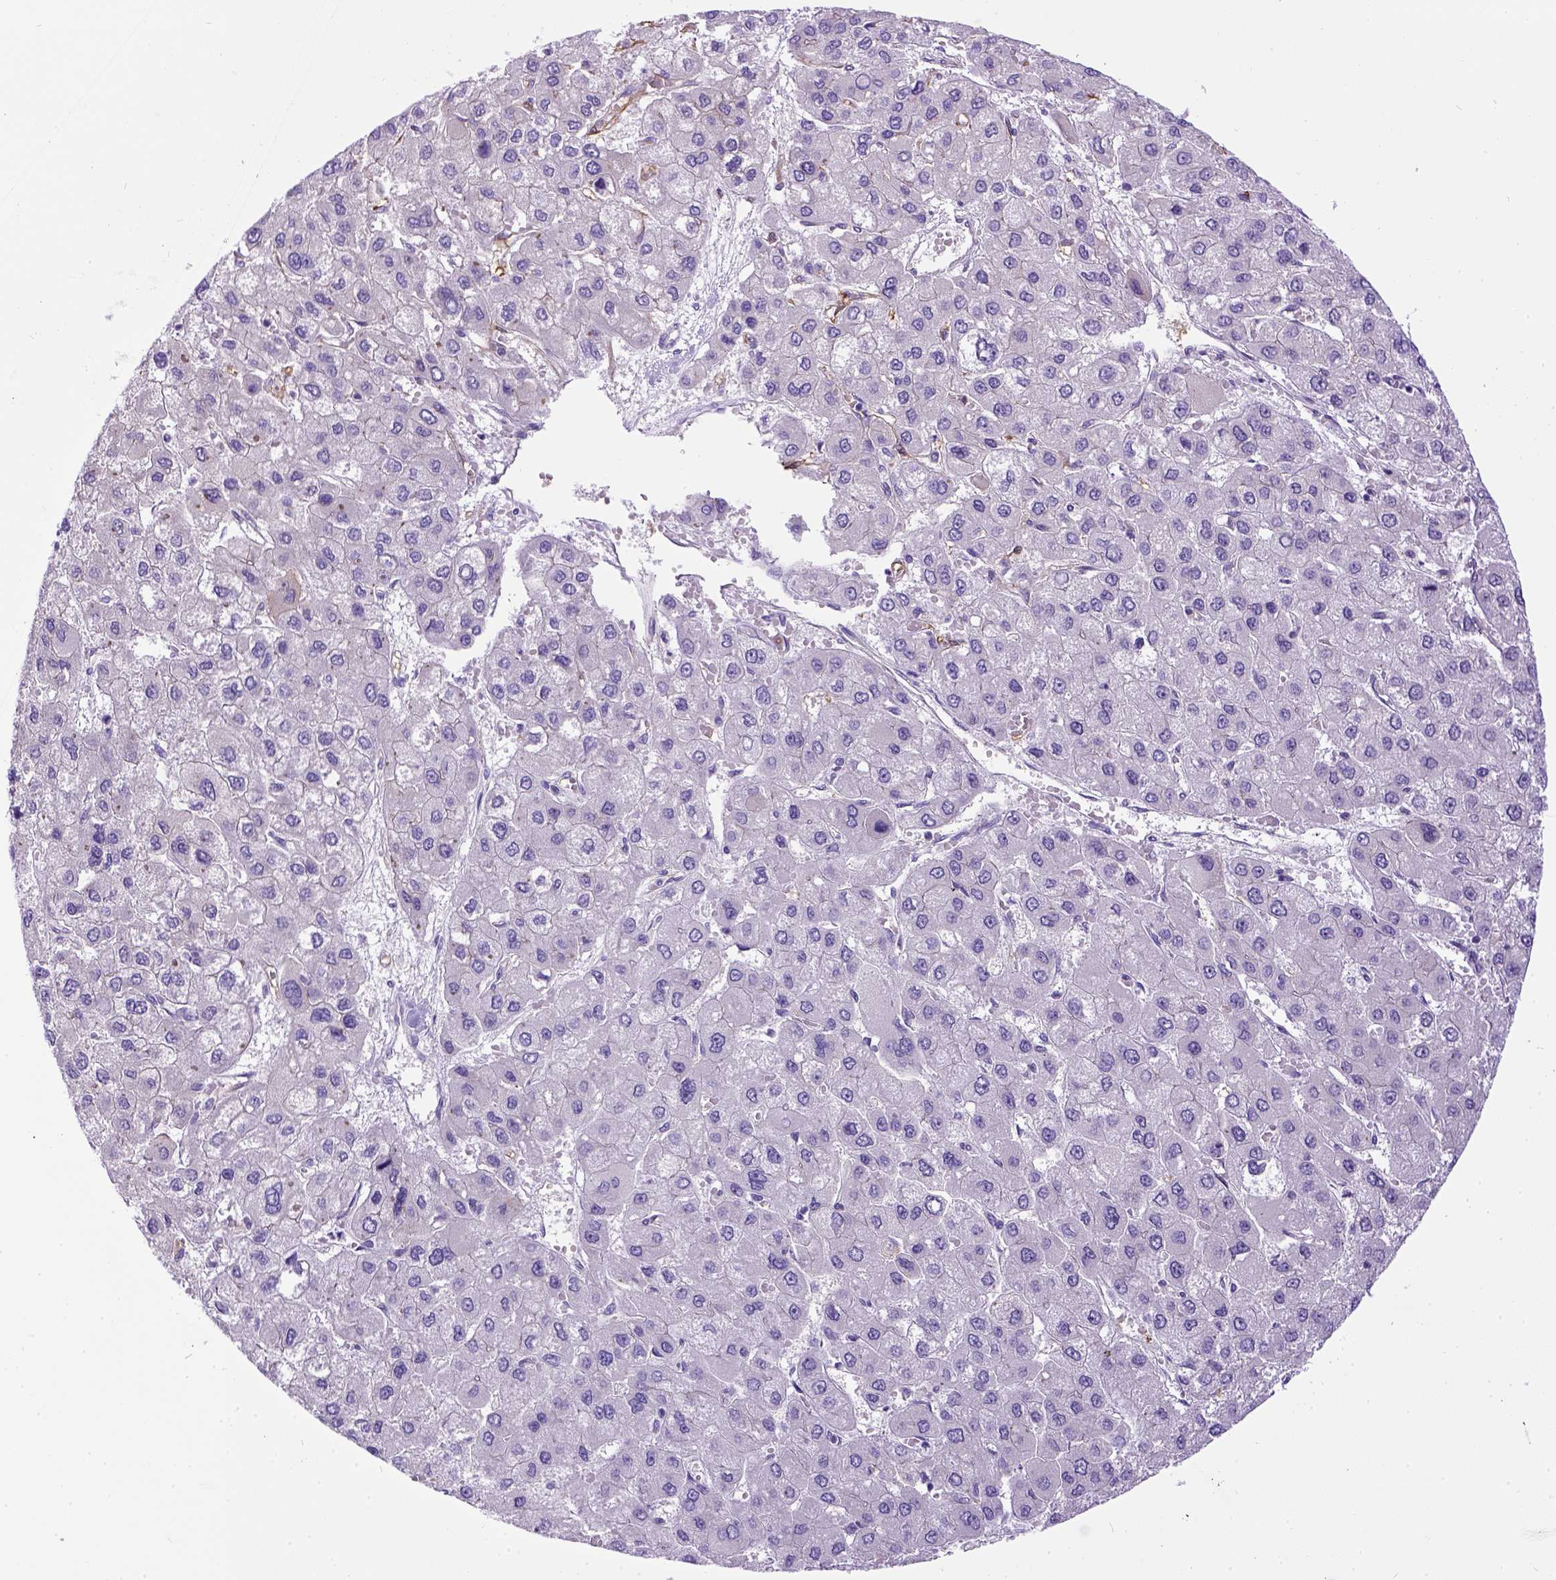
{"staining": {"intensity": "negative", "quantity": "none", "location": "none"}, "tissue": "liver cancer", "cell_type": "Tumor cells", "image_type": "cancer", "snomed": [{"axis": "morphology", "description": "Carcinoma, Hepatocellular, NOS"}, {"axis": "topography", "description": "Liver"}], "caption": "DAB (3,3'-diaminobenzidine) immunohistochemical staining of liver cancer (hepatocellular carcinoma) reveals no significant staining in tumor cells. Nuclei are stained in blue.", "gene": "NEK5", "patient": {"sex": "female", "age": 41}}